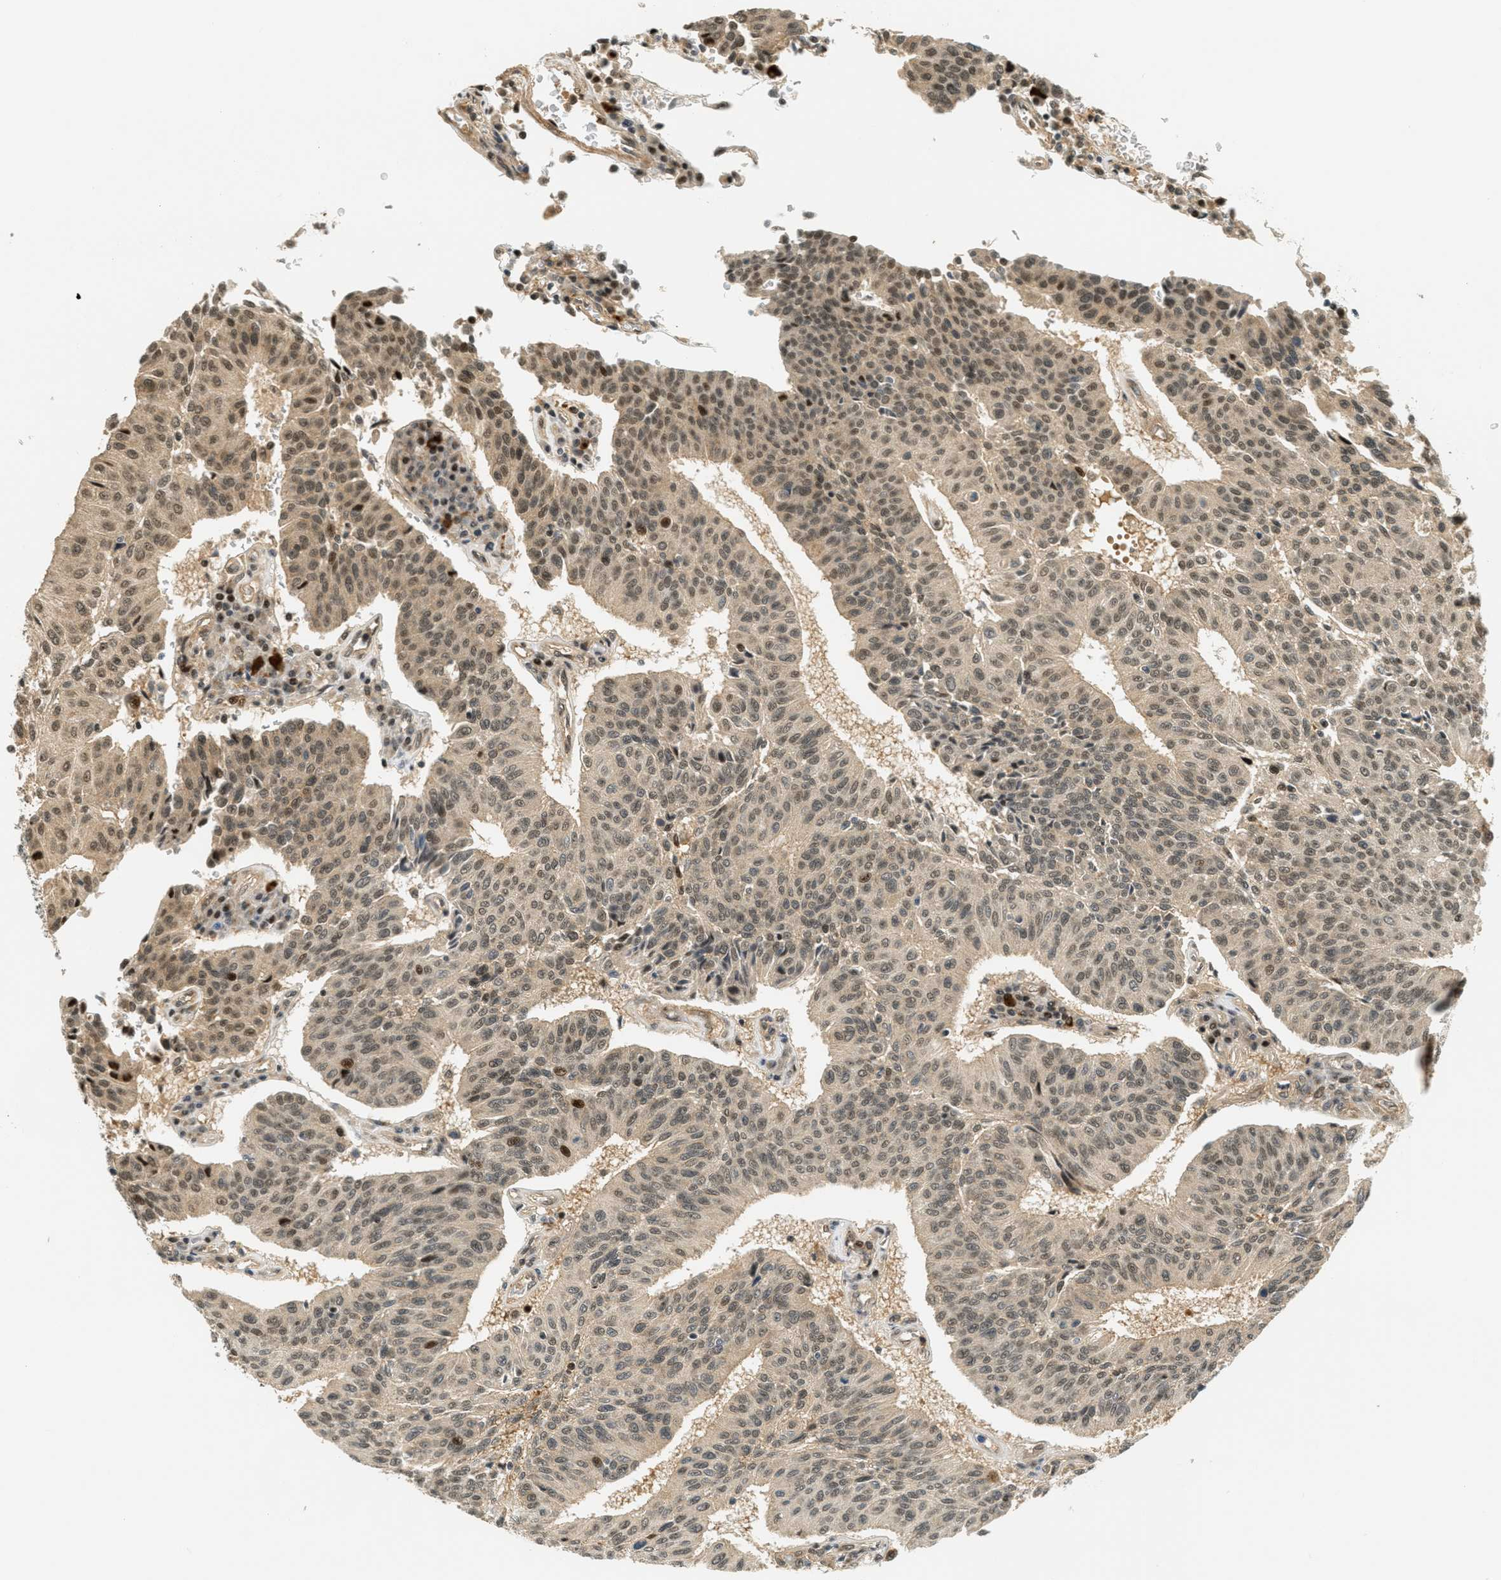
{"staining": {"intensity": "moderate", "quantity": ">75%", "location": "cytoplasmic/membranous,nuclear"}, "tissue": "urothelial cancer", "cell_type": "Tumor cells", "image_type": "cancer", "snomed": [{"axis": "morphology", "description": "Urothelial carcinoma, High grade"}, {"axis": "topography", "description": "Urinary bladder"}], "caption": "The histopathology image displays staining of urothelial carcinoma (high-grade), revealing moderate cytoplasmic/membranous and nuclear protein positivity (brown color) within tumor cells.", "gene": "FOXM1", "patient": {"sex": "male", "age": 66}}